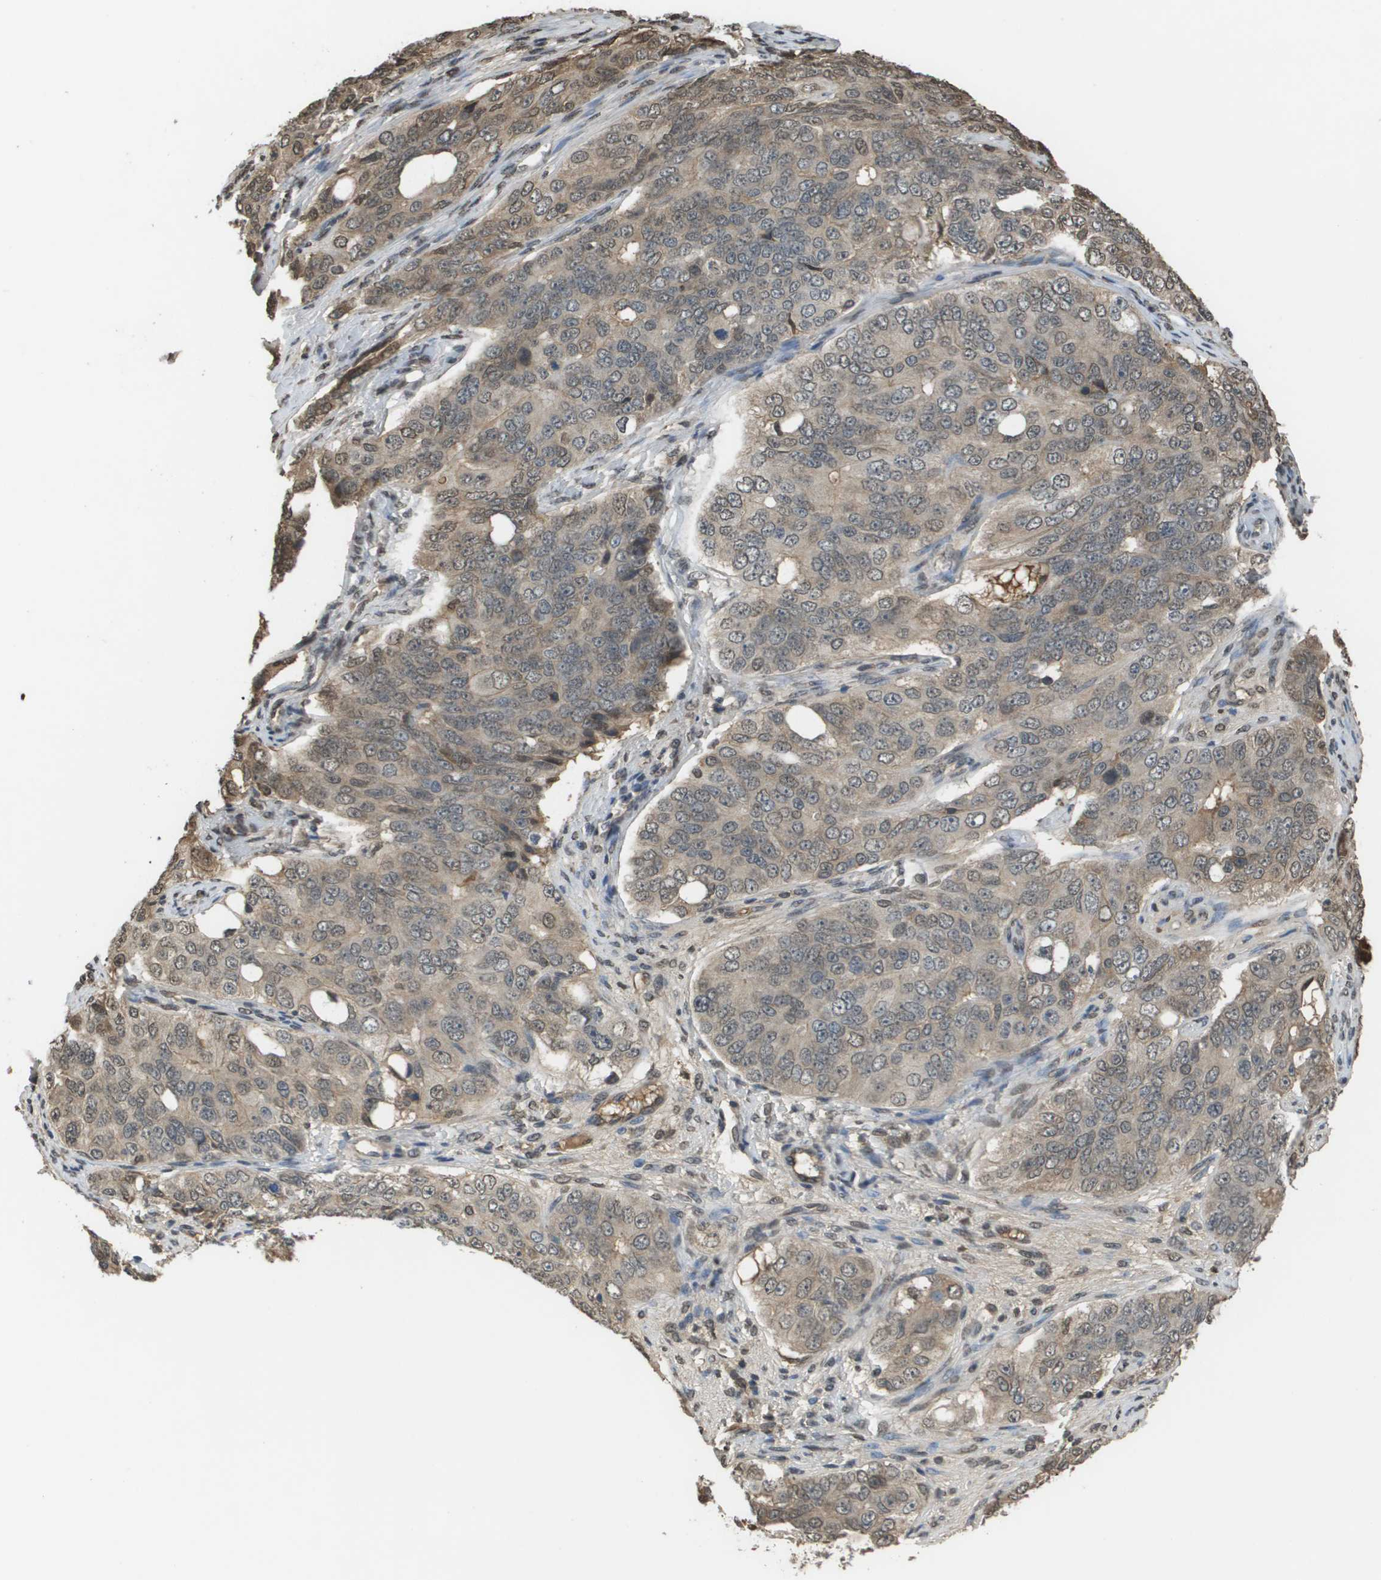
{"staining": {"intensity": "weak", "quantity": "<25%", "location": "cytoplasmic/membranous"}, "tissue": "ovarian cancer", "cell_type": "Tumor cells", "image_type": "cancer", "snomed": [{"axis": "morphology", "description": "Carcinoma, endometroid"}, {"axis": "topography", "description": "Ovary"}], "caption": "An image of human ovarian cancer (endometroid carcinoma) is negative for staining in tumor cells. (Brightfield microscopy of DAB immunohistochemistry (IHC) at high magnification).", "gene": "NDRG2", "patient": {"sex": "female", "age": 51}}